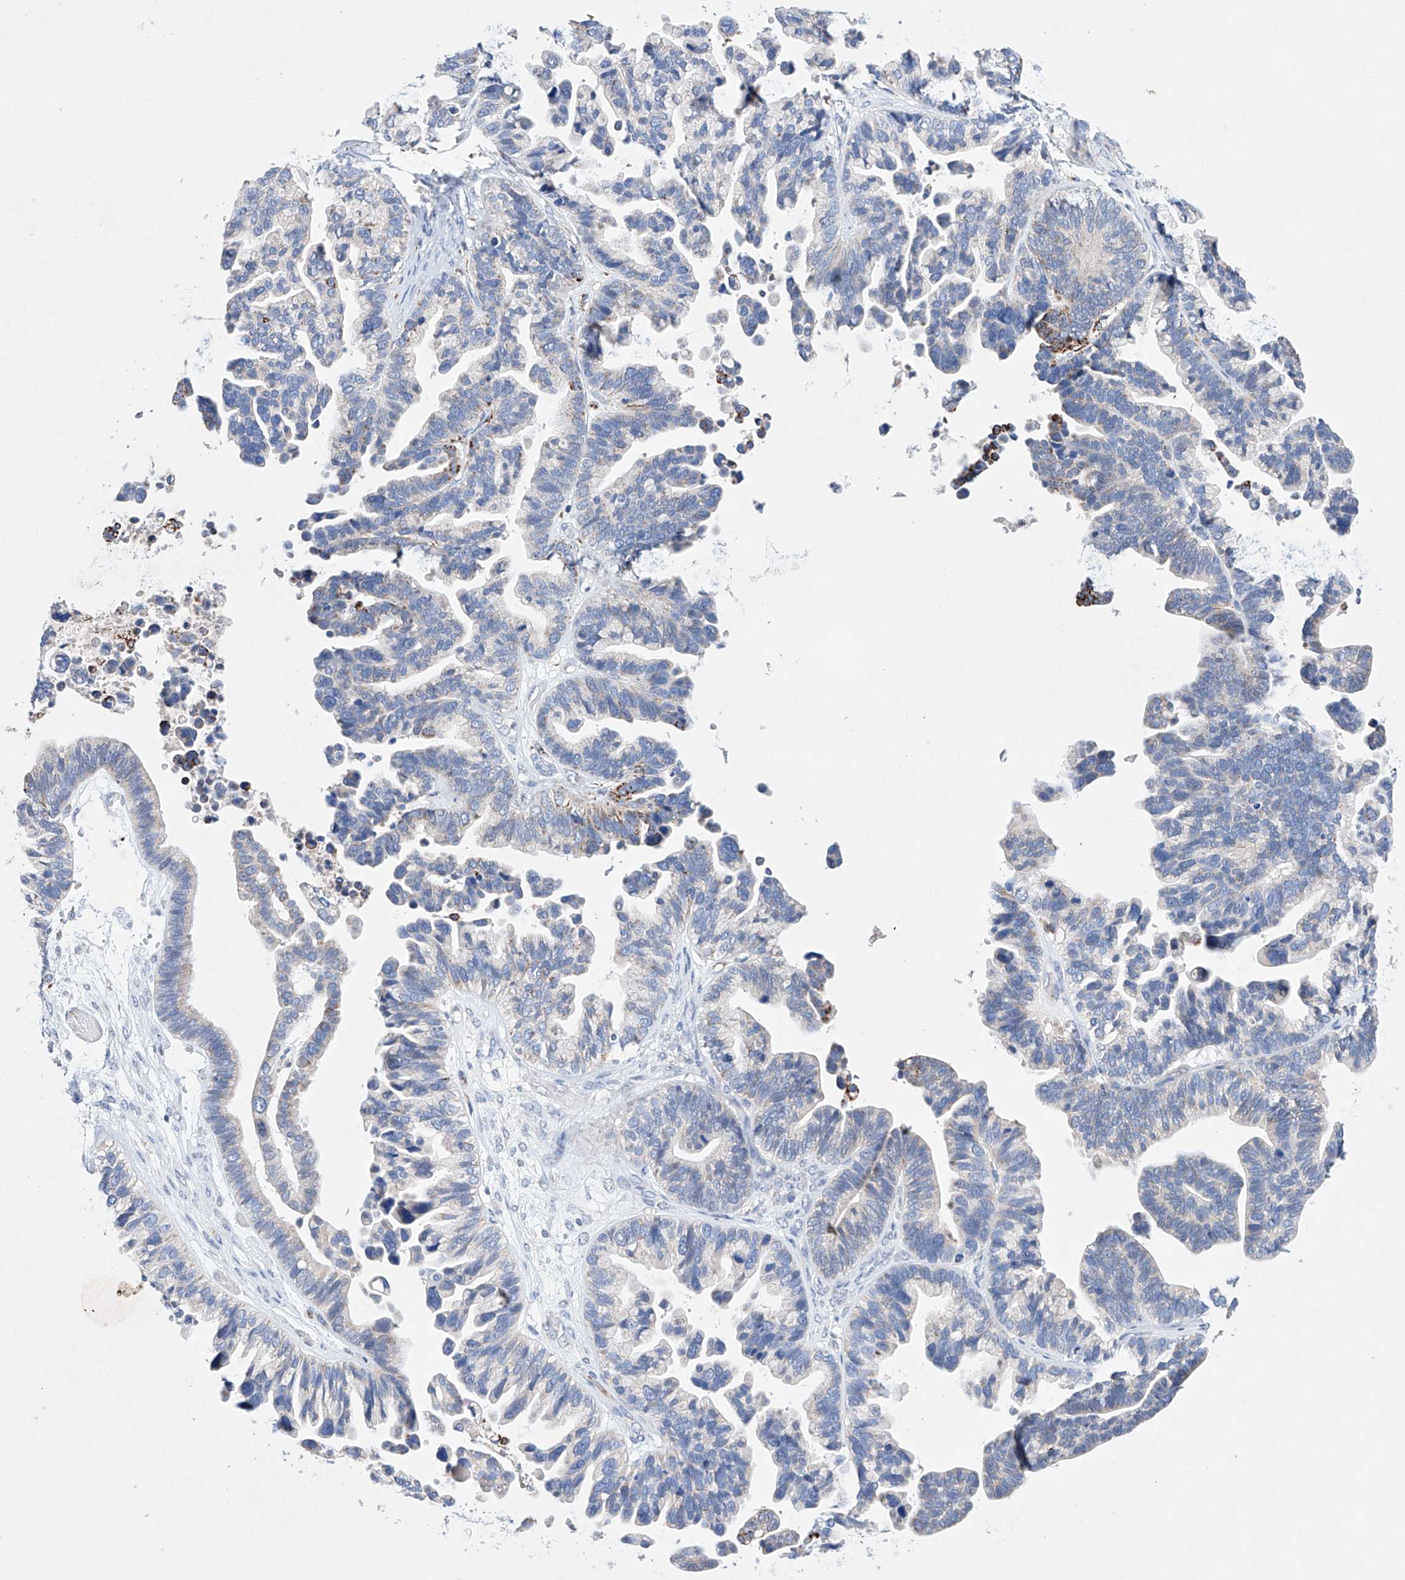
{"staining": {"intensity": "moderate", "quantity": "<25%", "location": "cytoplasmic/membranous"}, "tissue": "ovarian cancer", "cell_type": "Tumor cells", "image_type": "cancer", "snomed": [{"axis": "morphology", "description": "Cystadenocarcinoma, serous, NOS"}, {"axis": "topography", "description": "Ovary"}], "caption": "The photomicrograph demonstrates a brown stain indicating the presence of a protein in the cytoplasmic/membranous of tumor cells in ovarian cancer.", "gene": "NRROS", "patient": {"sex": "female", "age": 56}}